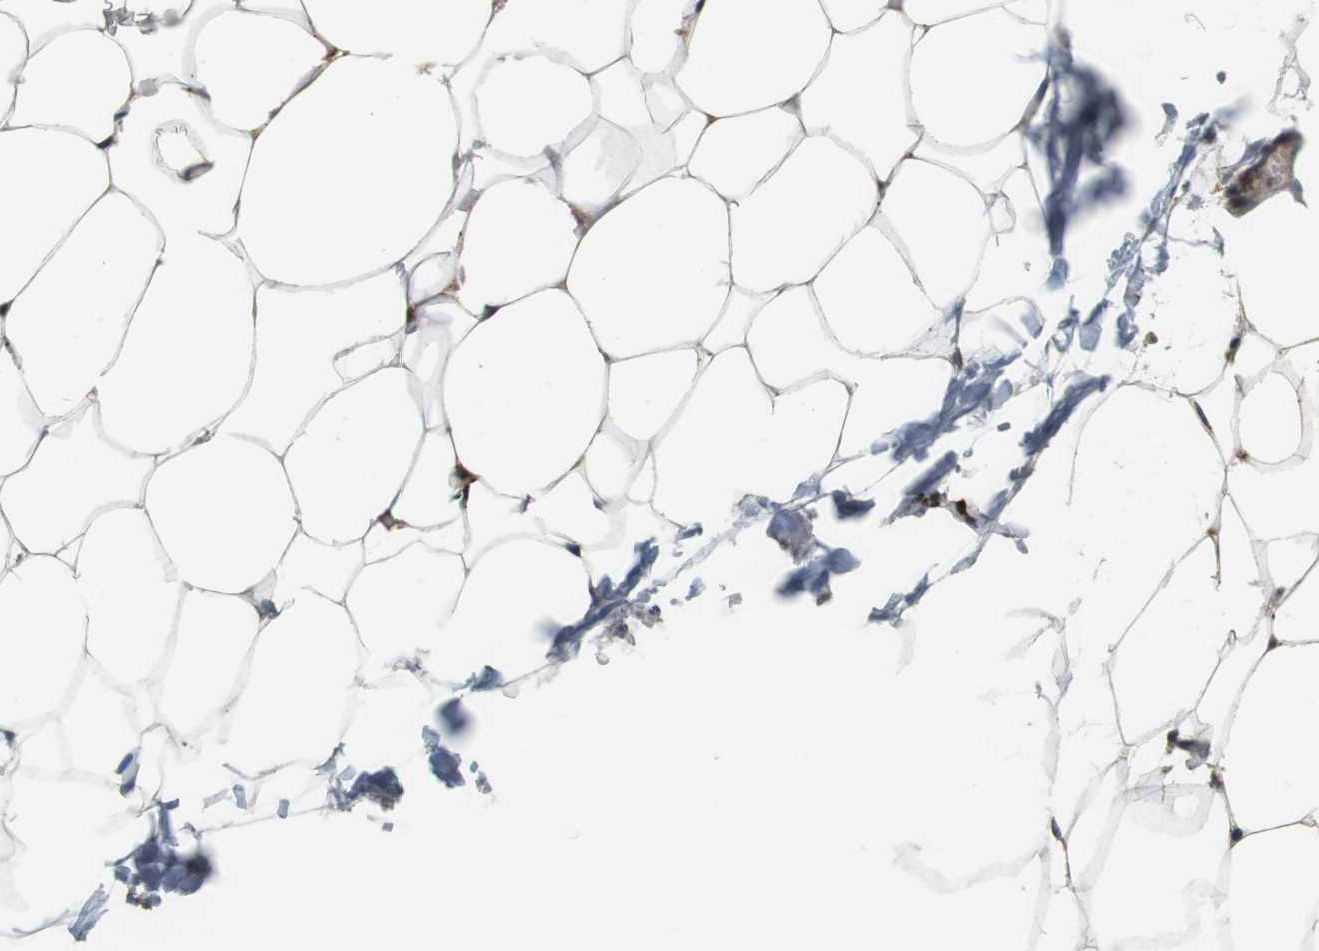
{"staining": {"intensity": "moderate", "quantity": "25%-75%", "location": "cytoplasmic/membranous"}, "tissue": "adipose tissue", "cell_type": "Adipocytes", "image_type": "normal", "snomed": [{"axis": "morphology", "description": "Normal tissue, NOS"}, {"axis": "topography", "description": "Breast"}, {"axis": "topography", "description": "Adipose tissue"}], "caption": "IHC staining of benign adipose tissue, which displays medium levels of moderate cytoplasmic/membranous expression in about 25%-75% of adipocytes indicating moderate cytoplasmic/membranous protein expression. The staining was performed using DAB (brown) for protein detection and nuclei were counterstained in hematoxylin (blue).", "gene": "TXNRD1", "patient": {"sex": "female", "age": 25}}